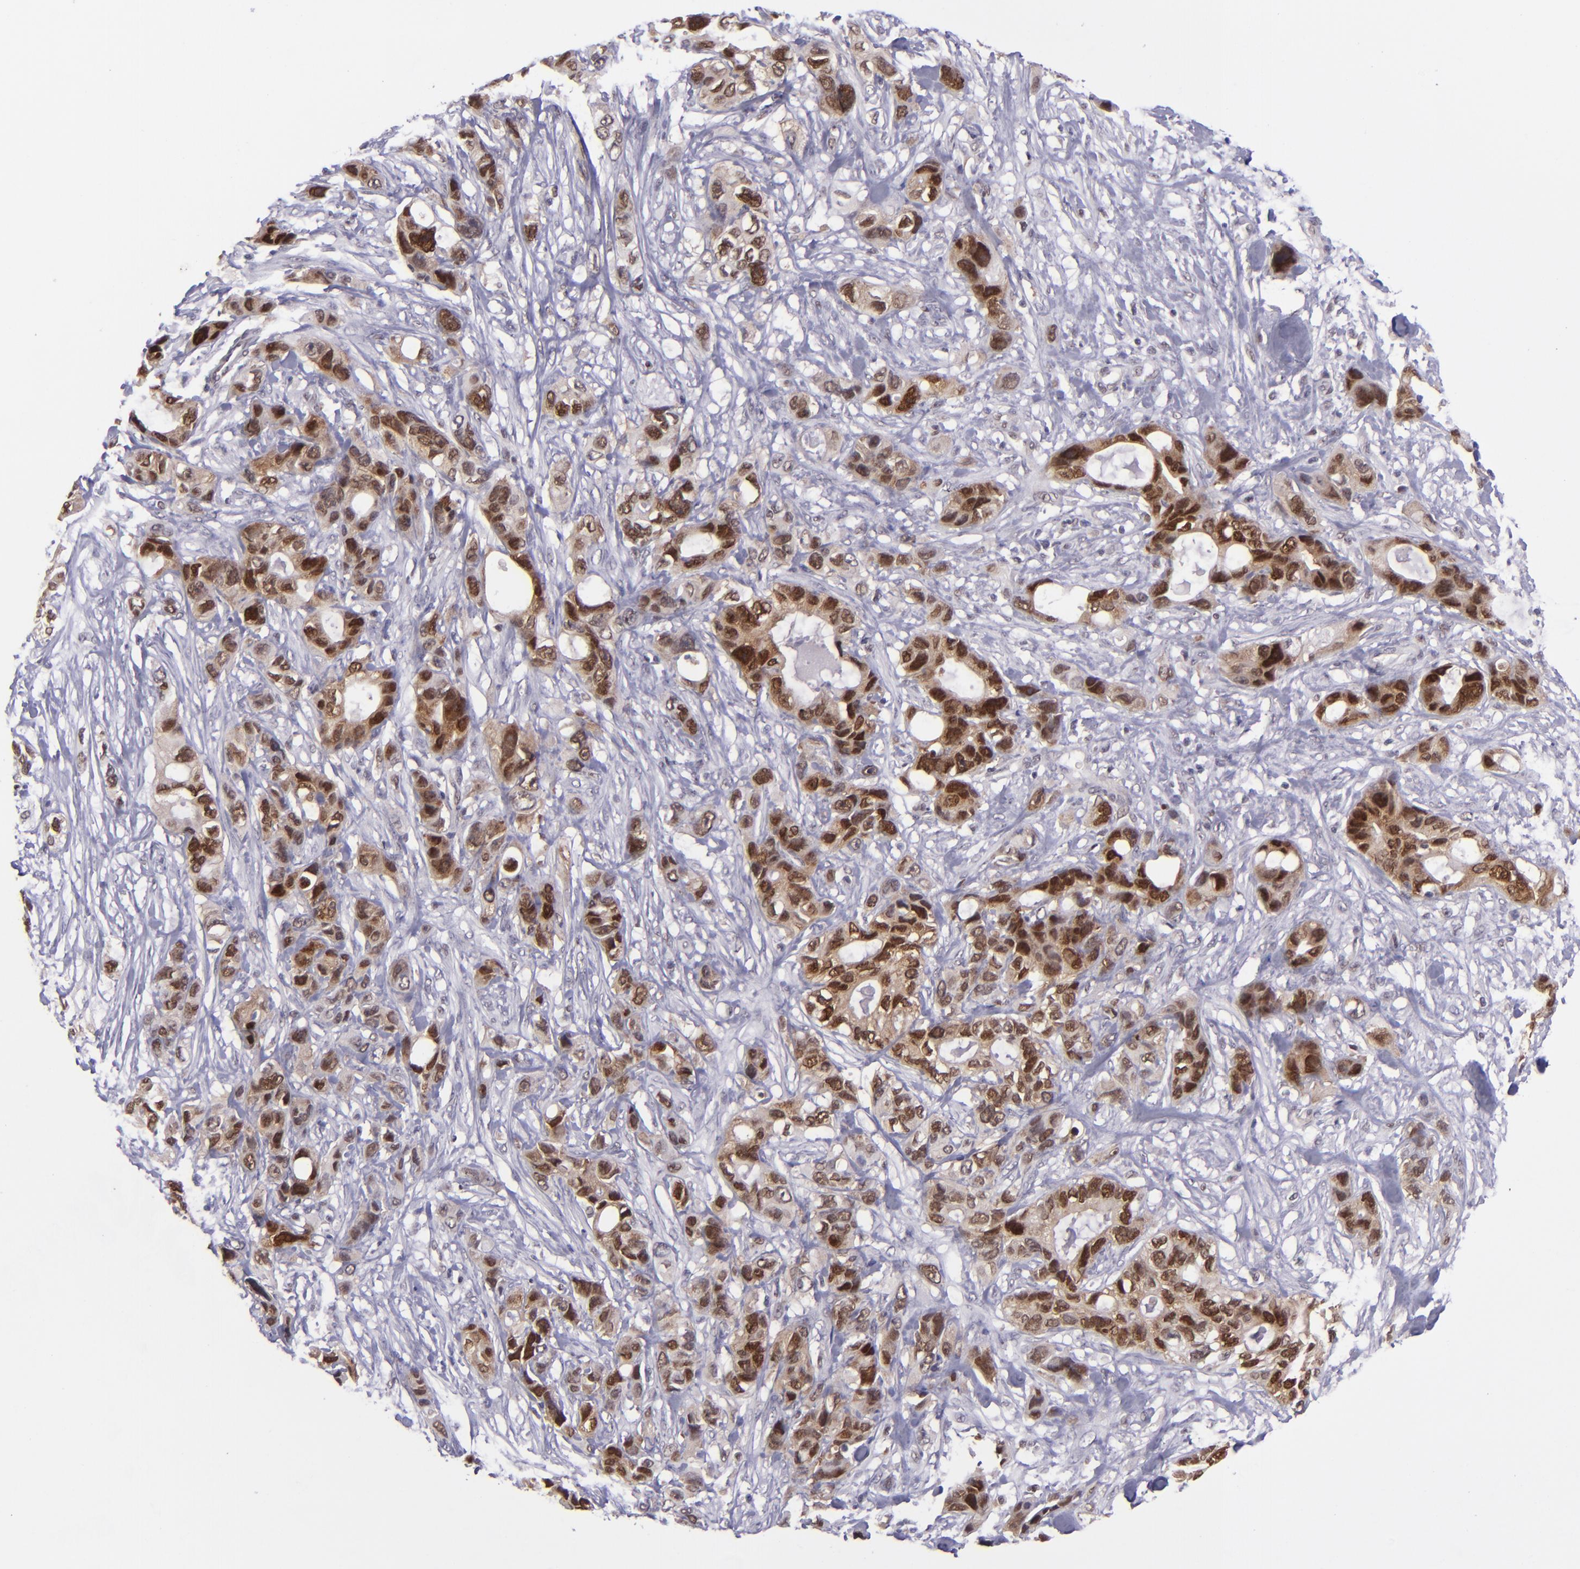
{"staining": {"intensity": "strong", "quantity": ">75%", "location": "cytoplasmic/membranous,nuclear"}, "tissue": "stomach cancer", "cell_type": "Tumor cells", "image_type": "cancer", "snomed": [{"axis": "morphology", "description": "Adenocarcinoma, NOS"}, {"axis": "topography", "description": "Stomach, upper"}], "caption": "IHC micrograph of stomach cancer stained for a protein (brown), which shows high levels of strong cytoplasmic/membranous and nuclear expression in about >75% of tumor cells.", "gene": "BAG1", "patient": {"sex": "male", "age": 47}}